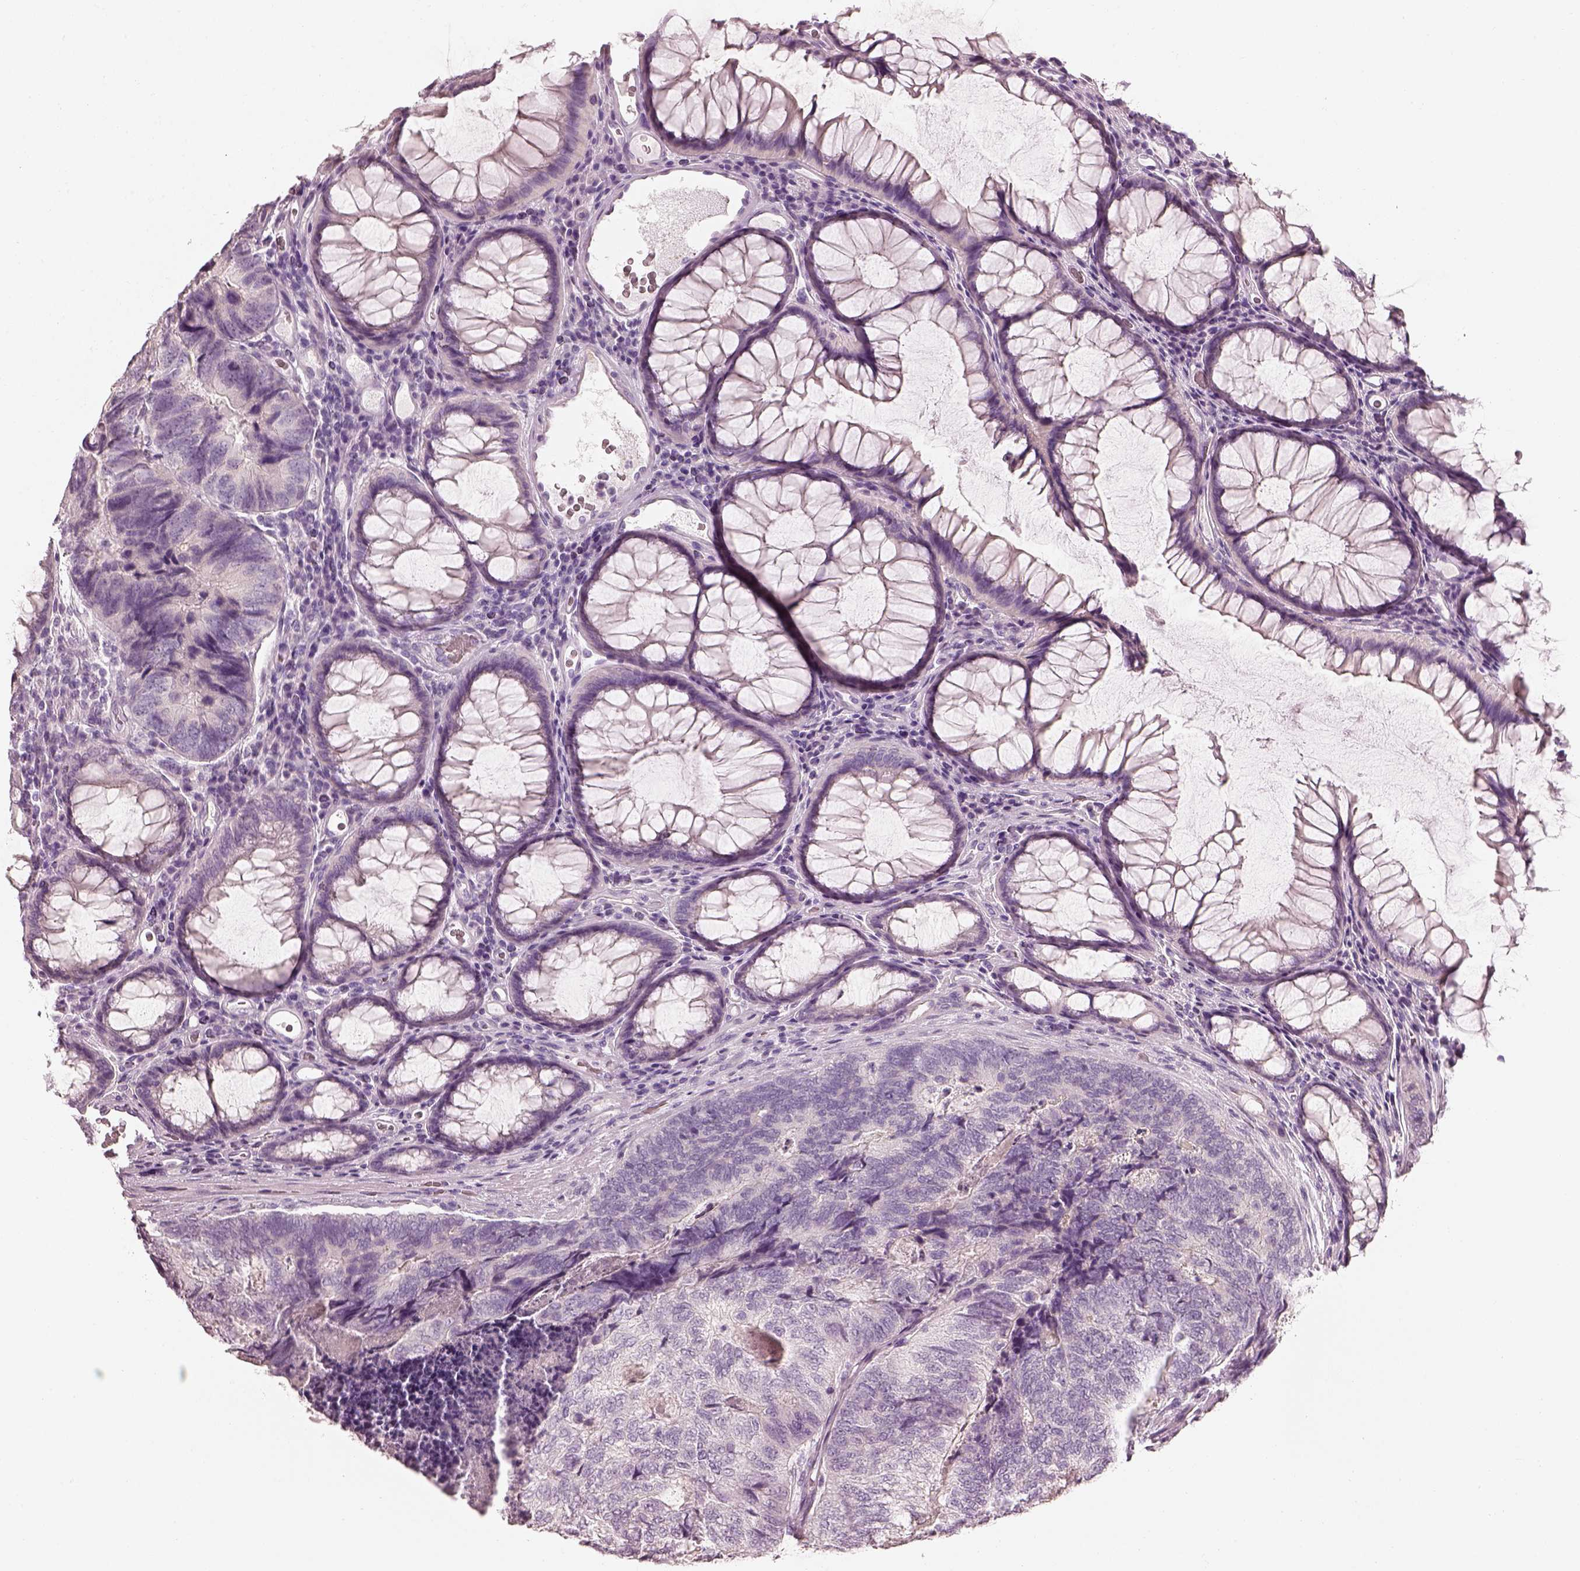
{"staining": {"intensity": "negative", "quantity": "none", "location": "none"}, "tissue": "colorectal cancer", "cell_type": "Tumor cells", "image_type": "cancer", "snomed": [{"axis": "morphology", "description": "Adenocarcinoma, NOS"}, {"axis": "topography", "description": "Colon"}], "caption": "This is an immunohistochemistry (IHC) photomicrograph of colorectal cancer (adenocarcinoma). There is no positivity in tumor cells.", "gene": "PNOC", "patient": {"sex": "female", "age": 67}}